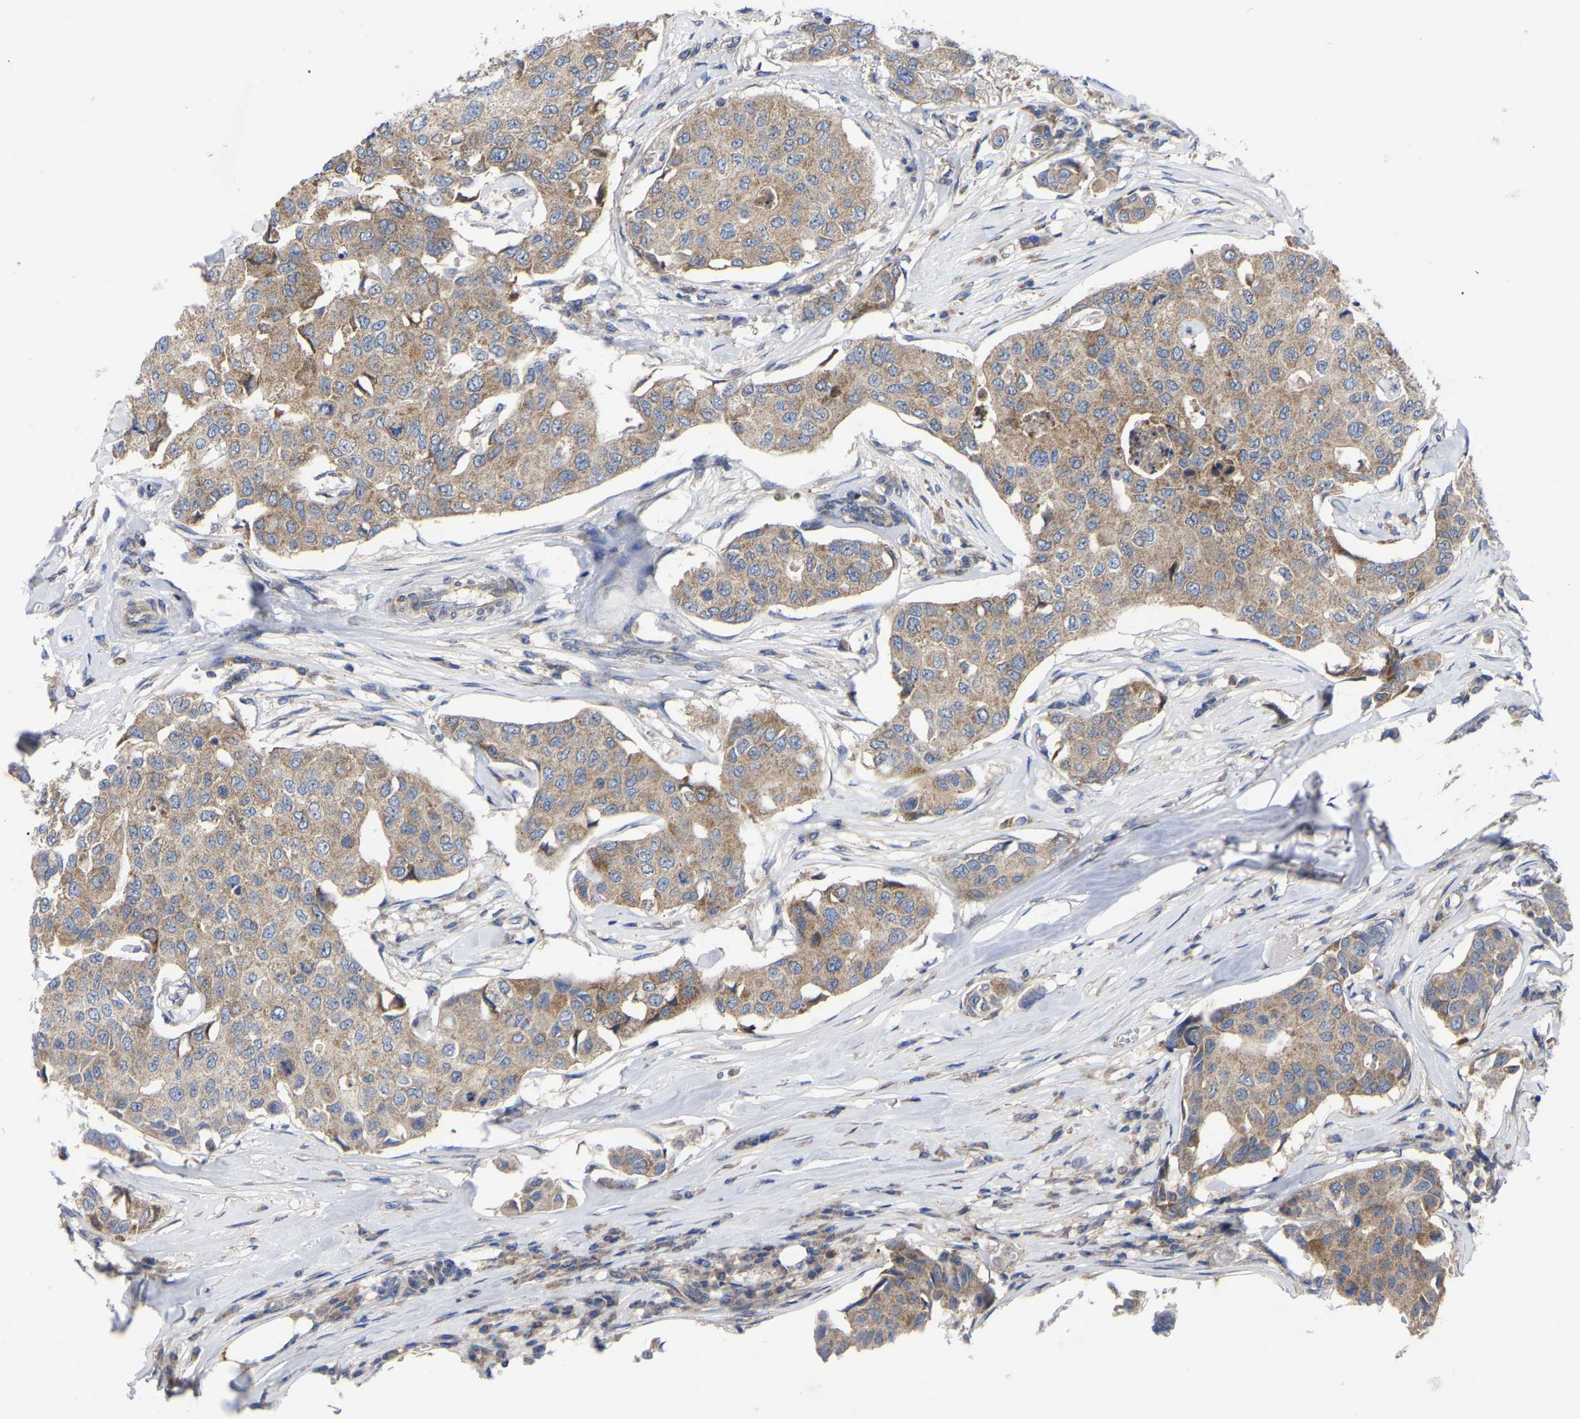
{"staining": {"intensity": "weak", "quantity": ">75%", "location": "cytoplasmic/membranous"}, "tissue": "breast cancer", "cell_type": "Tumor cells", "image_type": "cancer", "snomed": [{"axis": "morphology", "description": "Duct carcinoma"}, {"axis": "topography", "description": "Breast"}], "caption": "High-magnification brightfield microscopy of invasive ductal carcinoma (breast) stained with DAB (brown) and counterstained with hematoxylin (blue). tumor cells exhibit weak cytoplasmic/membranous positivity is present in about>75% of cells.", "gene": "TCP1", "patient": {"sex": "female", "age": 80}}